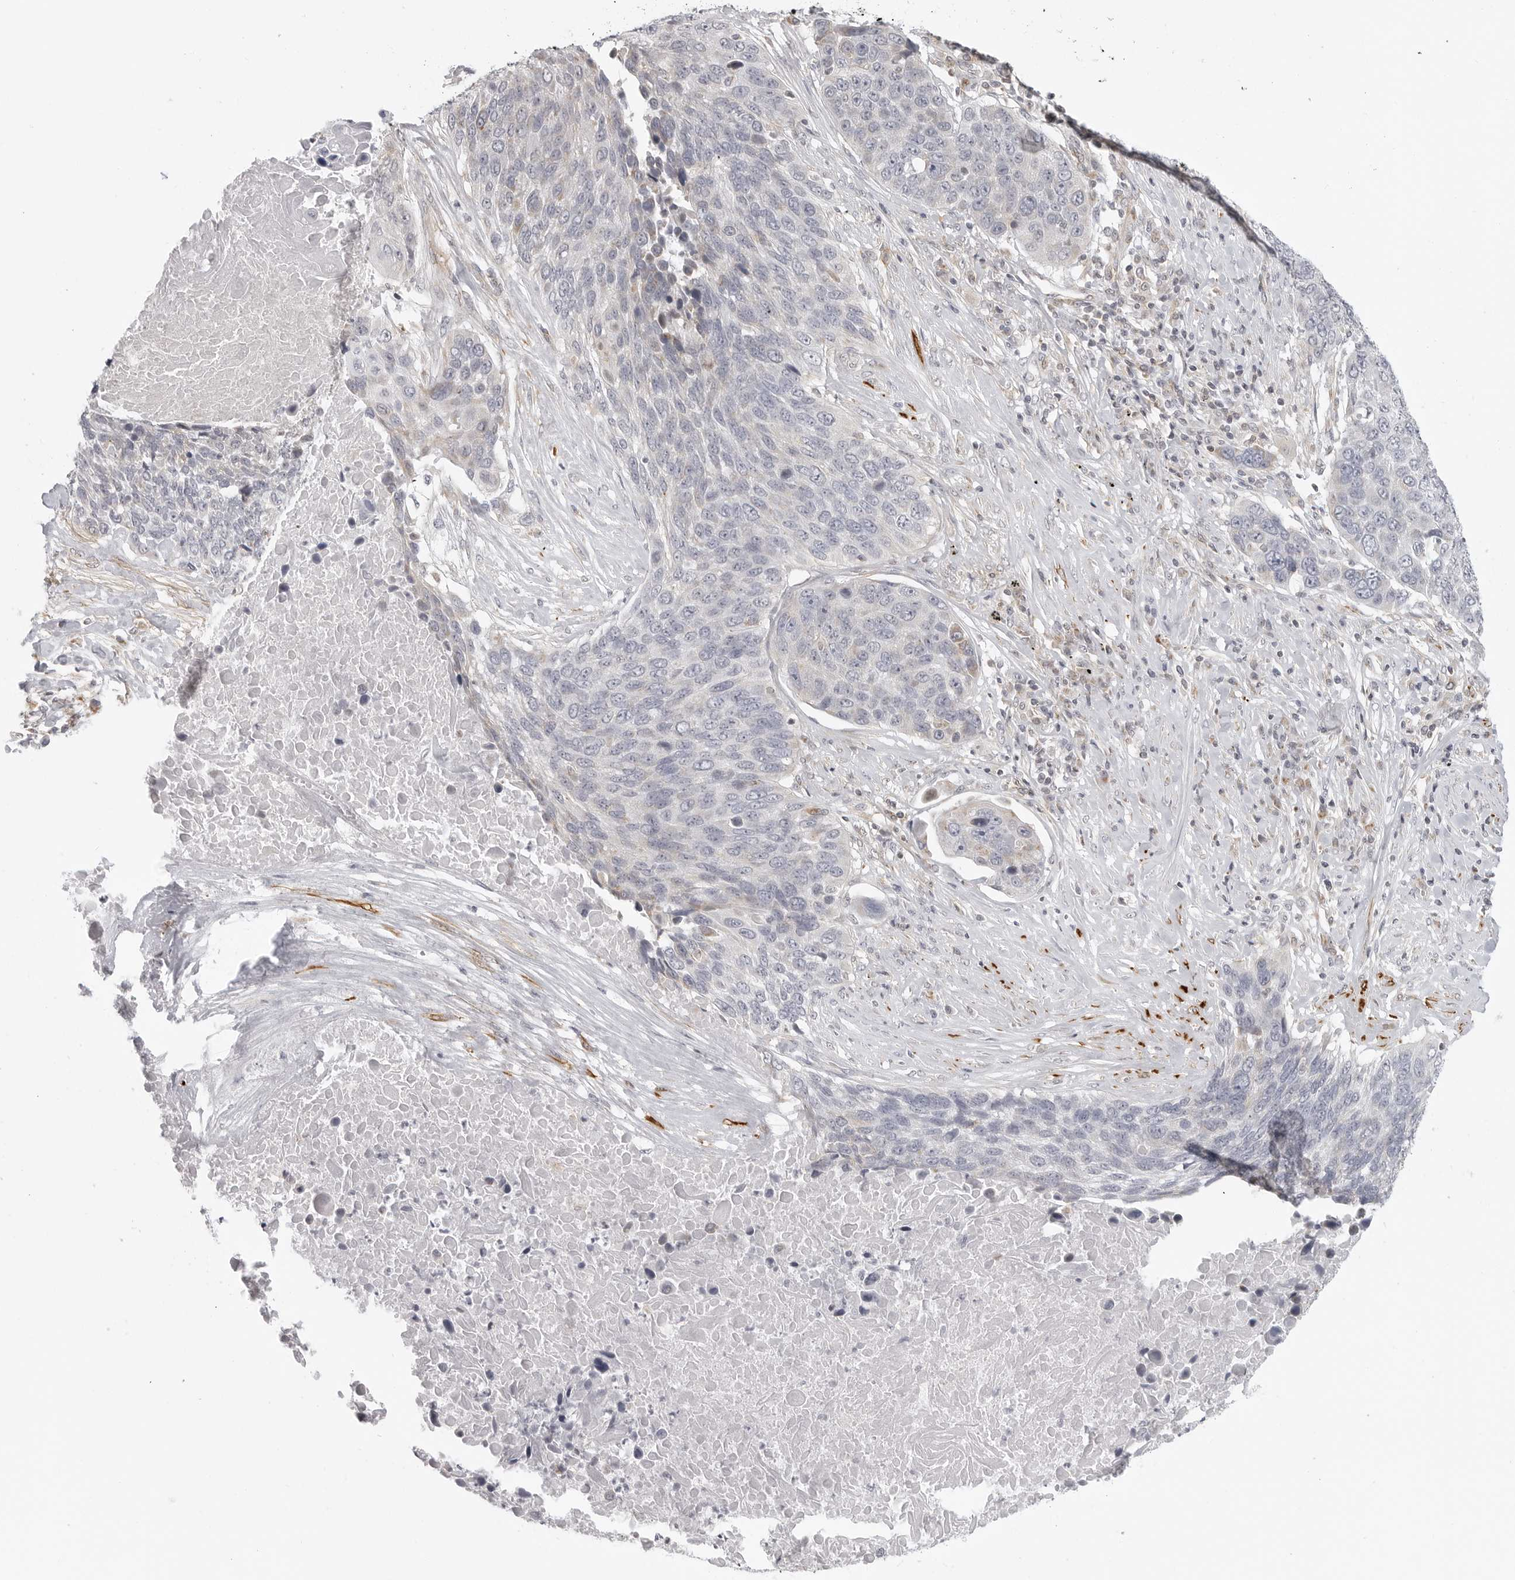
{"staining": {"intensity": "negative", "quantity": "none", "location": "none"}, "tissue": "lung cancer", "cell_type": "Tumor cells", "image_type": "cancer", "snomed": [{"axis": "morphology", "description": "Squamous cell carcinoma, NOS"}, {"axis": "topography", "description": "Lung"}], "caption": "Lung cancer (squamous cell carcinoma) was stained to show a protein in brown. There is no significant expression in tumor cells. (Stains: DAB (3,3'-diaminobenzidine) IHC with hematoxylin counter stain, Microscopy: brightfield microscopy at high magnification).", "gene": "MAP7D1", "patient": {"sex": "male", "age": 66}}